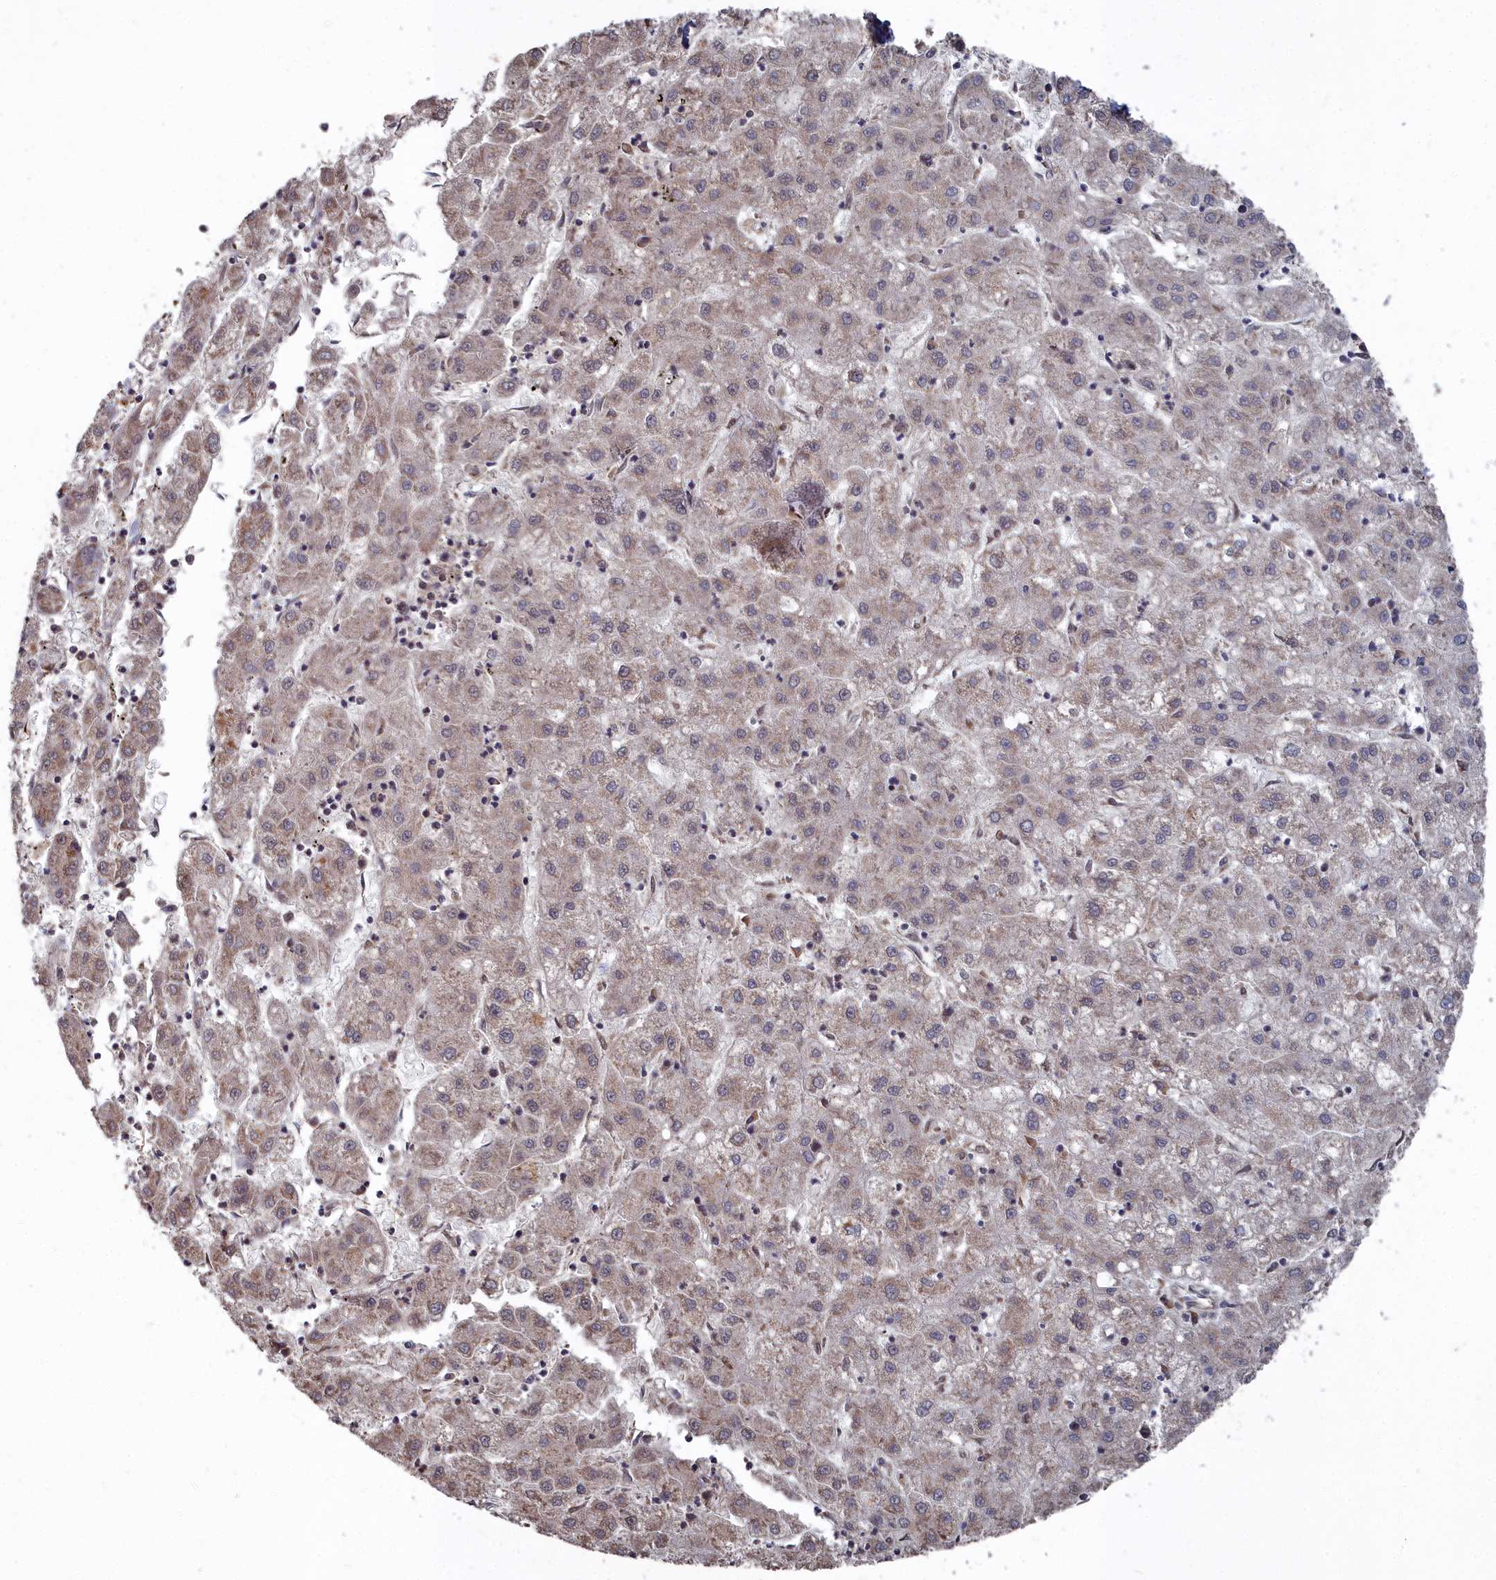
{"staining": {"intensity": "weak", "quantity": "25%-75%", "location": "cytoplasmic/membranous"}, "tissue": "liver cancer", "cell_type": "Tumor cells", "image_type": "cancer", "snomed": [{"axis": "morphology", "description": "Carcinoma, Hepatocellular, NOS"}, {"axis": "topography", "description": "Liver"}], "caption": "IHC staining of hepatocellular carcinoma (liver), which exhibits low levels of weak cytoplasmic/membranous expression in about 25%-75% of tumor cells indicating weak cytoplasmic/membranous protein expression. The staining was performed using DAB (3,3'-diaminobenzidine) (brown) for protein detection and nuclei were counterstained in hematoxylin (blue).", "gene": "CCNP", "patient": {"sex": "male", "age": 72}}